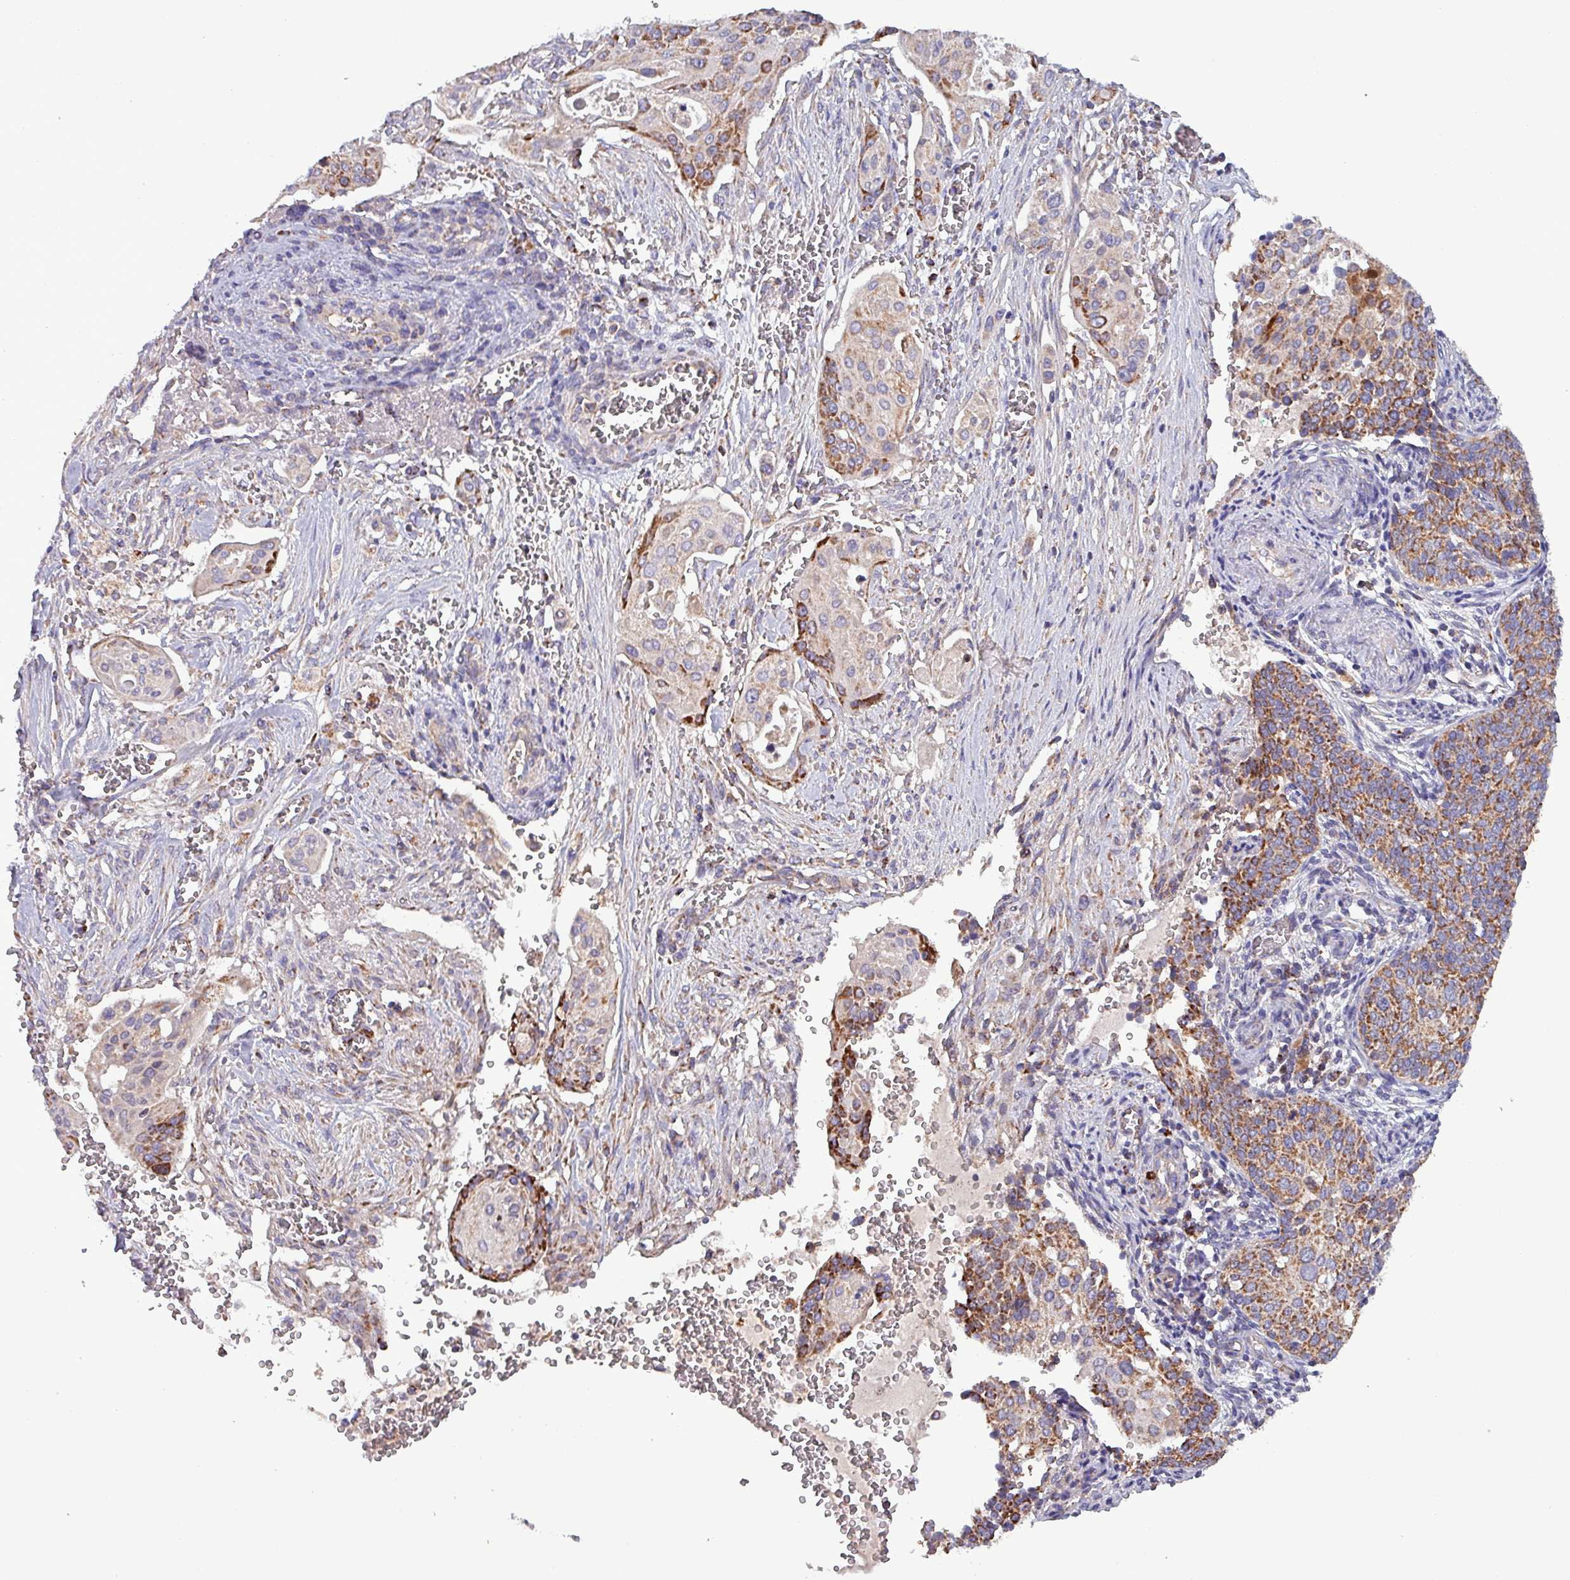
{"staining": {"intensity": "moderate", "quantity": ">75%", "location": "cytoplasmic/membranous"}, "tissue": "cervical cancer", "cell_type": "Tumor cells", "image_type": "cancer", "snomed": [{"axis": "morphology", "description": "Squamous cell carcinoma, NOS"}, {"axis": "topography", "description": "Cervix"}], "caption": "Immunohistochemical staining of human squamous cell carcinoma (cervical) reveals medium levels of moderate cytoplasmic/membranous positivity in approximately >75% of tumor cells. The staining was performed using DAB (3,3'-diaminobenzidine) to visualize the protein expression in brown, while the nuclei were stained in blue with hematoxylin (Magnification: 20x).", "gene": "ZNF322", "patient": {"sex": "female", "age": 44}}